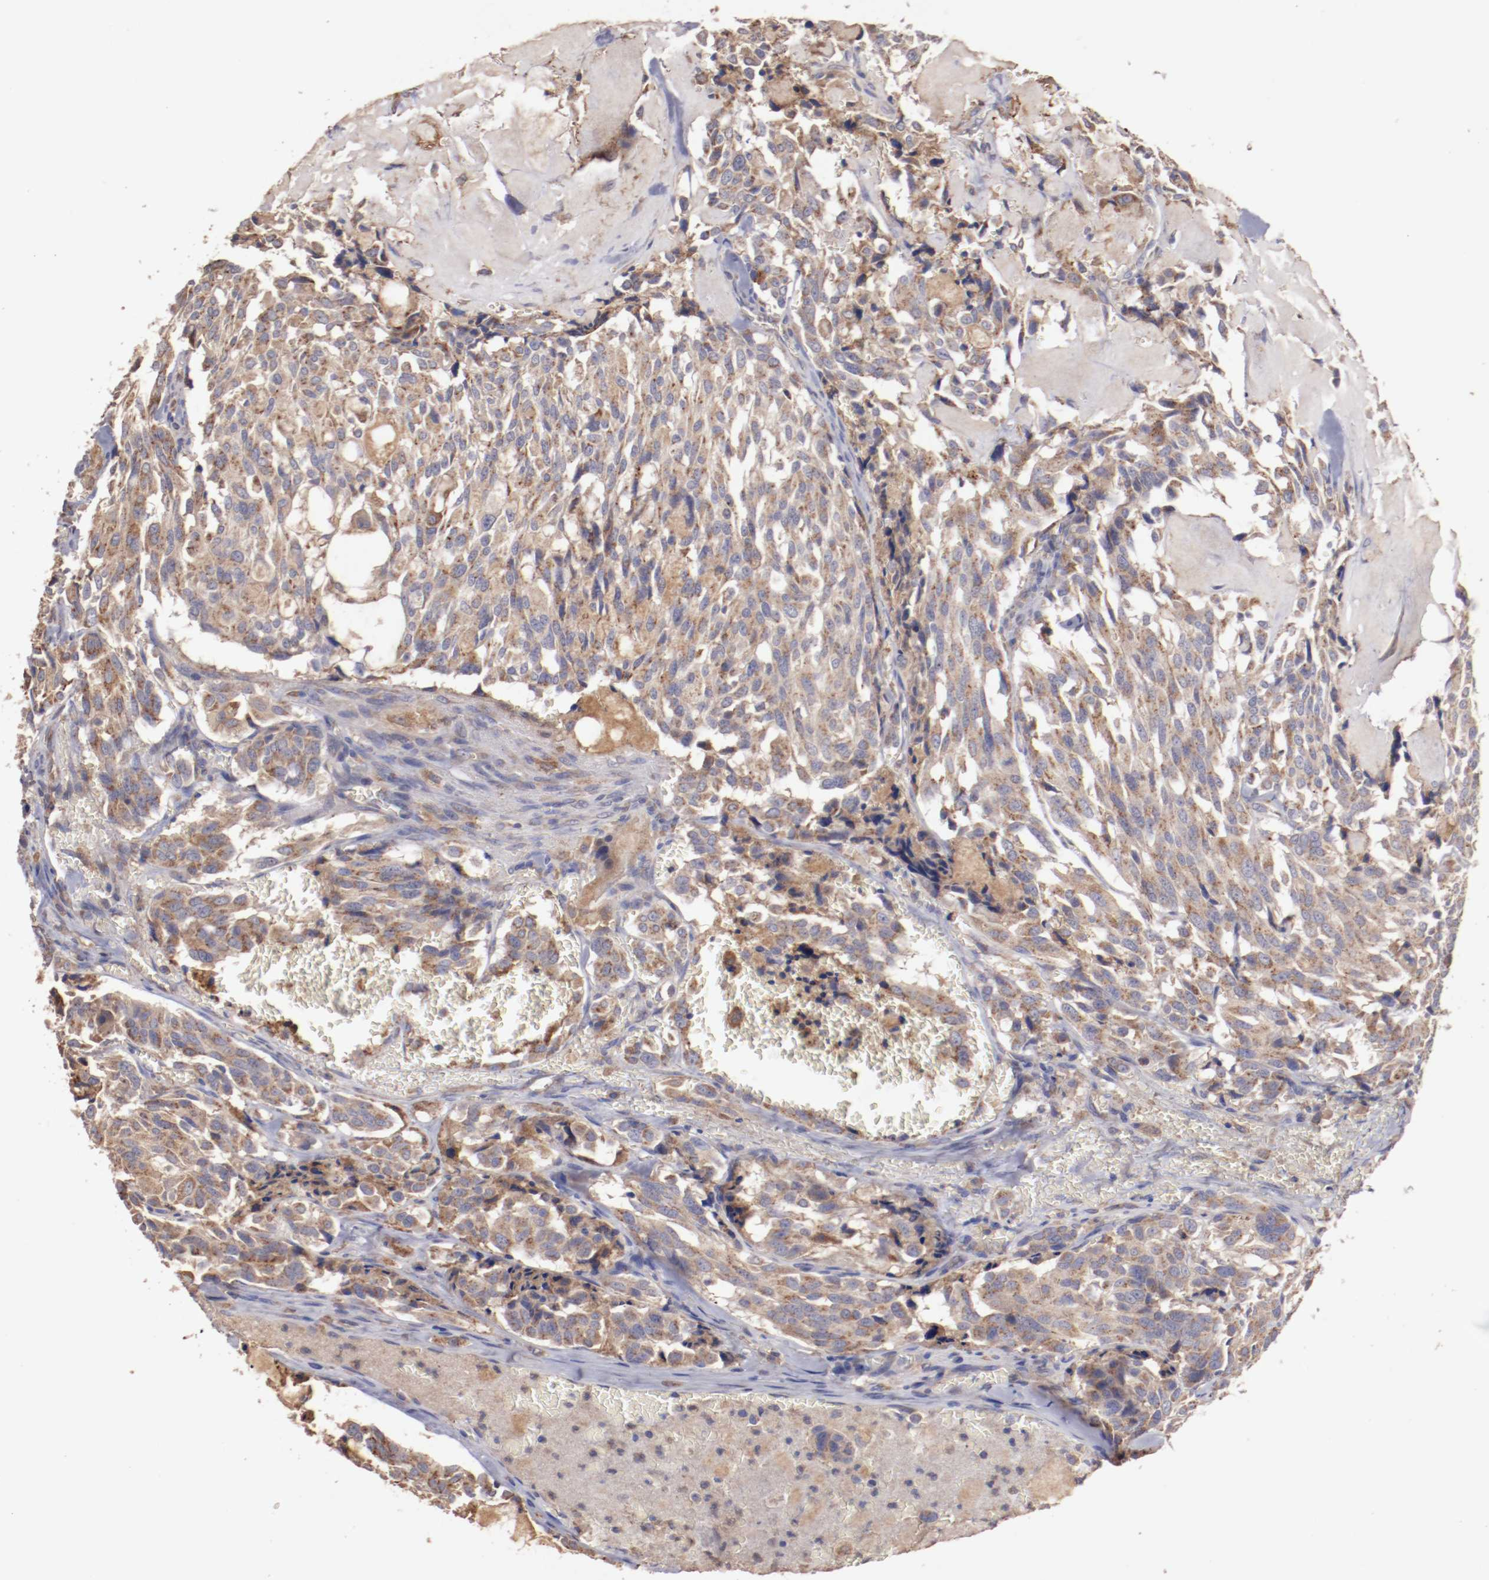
{"staining": {"intensity": "weak", "quantity": "25%-75%", "location": "cytoplasmic/membranous"}, "tissue": "thyroid cancer", "cell_type": "Tumor cells", "image_type": "cancer", "snomed": [{"axis": "morphology", "description": "Carcinoma, NOS"}, {"axis": "morphology", "description": "Carcinoid, malignant, NOS"}, {"axis": "topography", "description": "Thyroid gland"}], "caption": "Protein staining of thyroid cancer (carcinoid (malignant)) tissue reveals weak cytoplasmic/membranous expression in about 25%-75% of tumor cells. (brown staining indicates protein expression, while blue staining denotes nuclei).", "gene": "NFKBIE", "patient": {"sex": "male", "age": 33}}